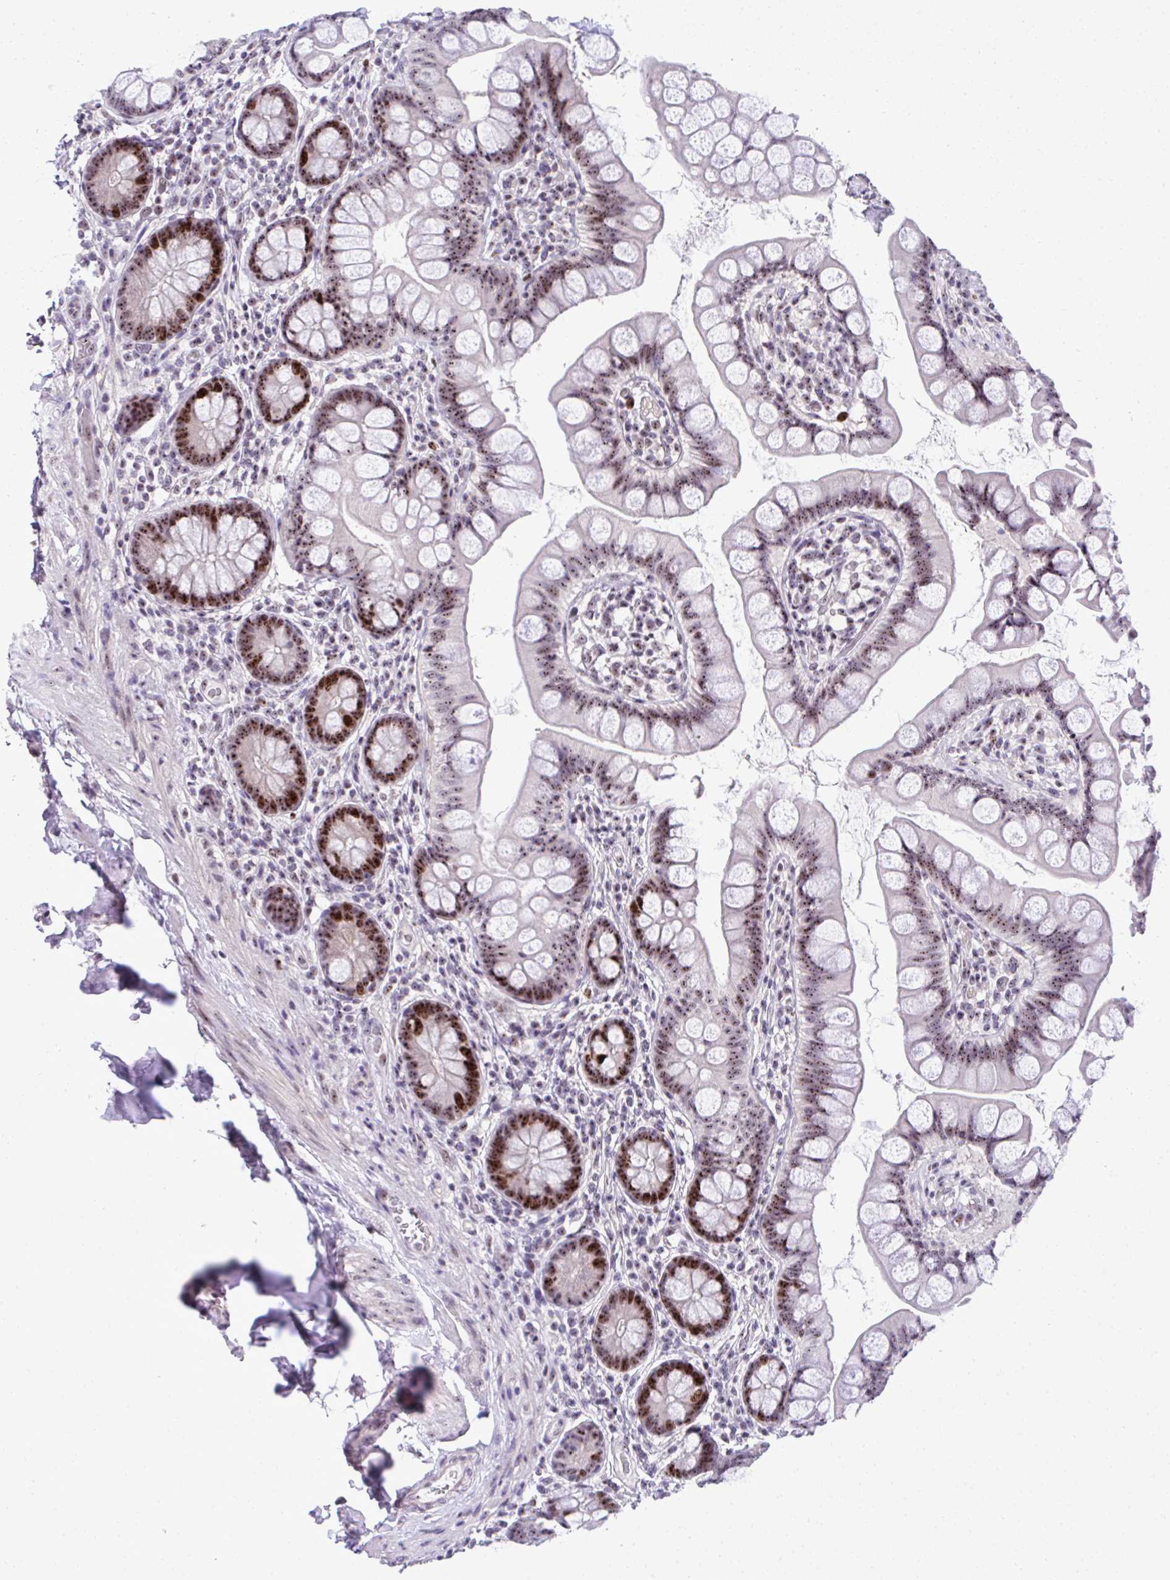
{"staining": {"intensity": "strong", "quantity": ">75%", "location": "nuclear"}, "tissue": "small intestine", "cell_type": "Glandular cells", "image_type": "normal", "snomed": [{"axis": "morphology", "description": "Normal tissue, NOS"}, {"axis": "topography", "description": "Small intestine"}], "caption": "Immunohistochemical staining of normal human small intestine shows high levels of strong nuclear positivity in approximately >75% of glandular cells. The protein of interest is stained brown, and the nuclei are stained in blue (DAB IHC with brightfield microscopy, high magnification).", "gene": "CEP72", "patient": {"sex": "male", "age": 70}}